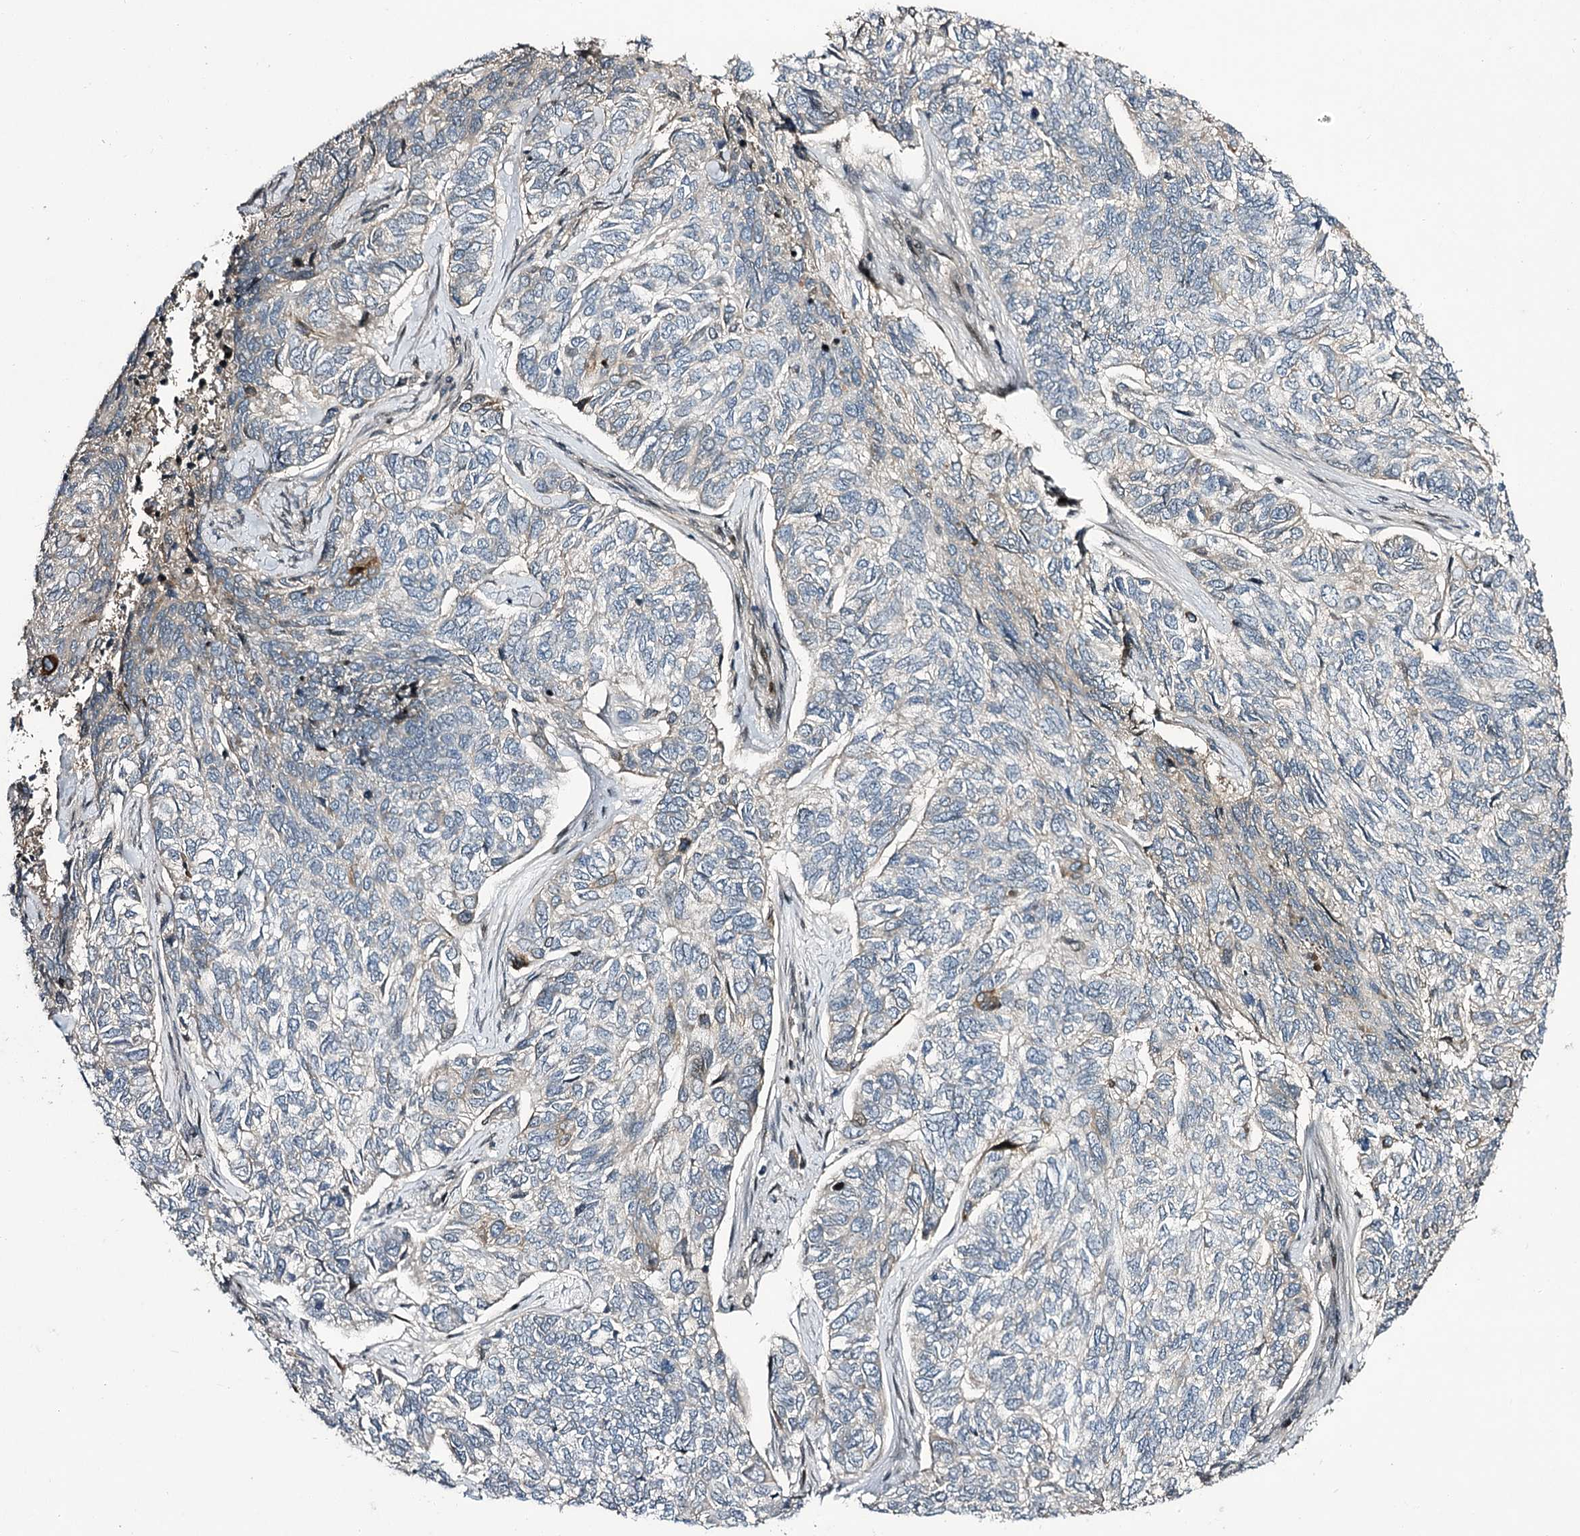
{"staining": {"intensity": "negative", "quantity": "none", "location": "none"}, "tissue": "skin cancer", "cell_type": "Tumor cells", "image_type": "cancer", "snomed": [{"axis": "morphology", "description": "Basal cell carcinoma"}, {"axis": "topography", "description": "Skin"}], "caption": "An IHC micrograph of skin basal cell carcinoma is shown. There is no staining in tumor cells of skin basal cell carcinoma.", "gene": "ITFG2", "patient": {"sex": "female", "age": 65}}